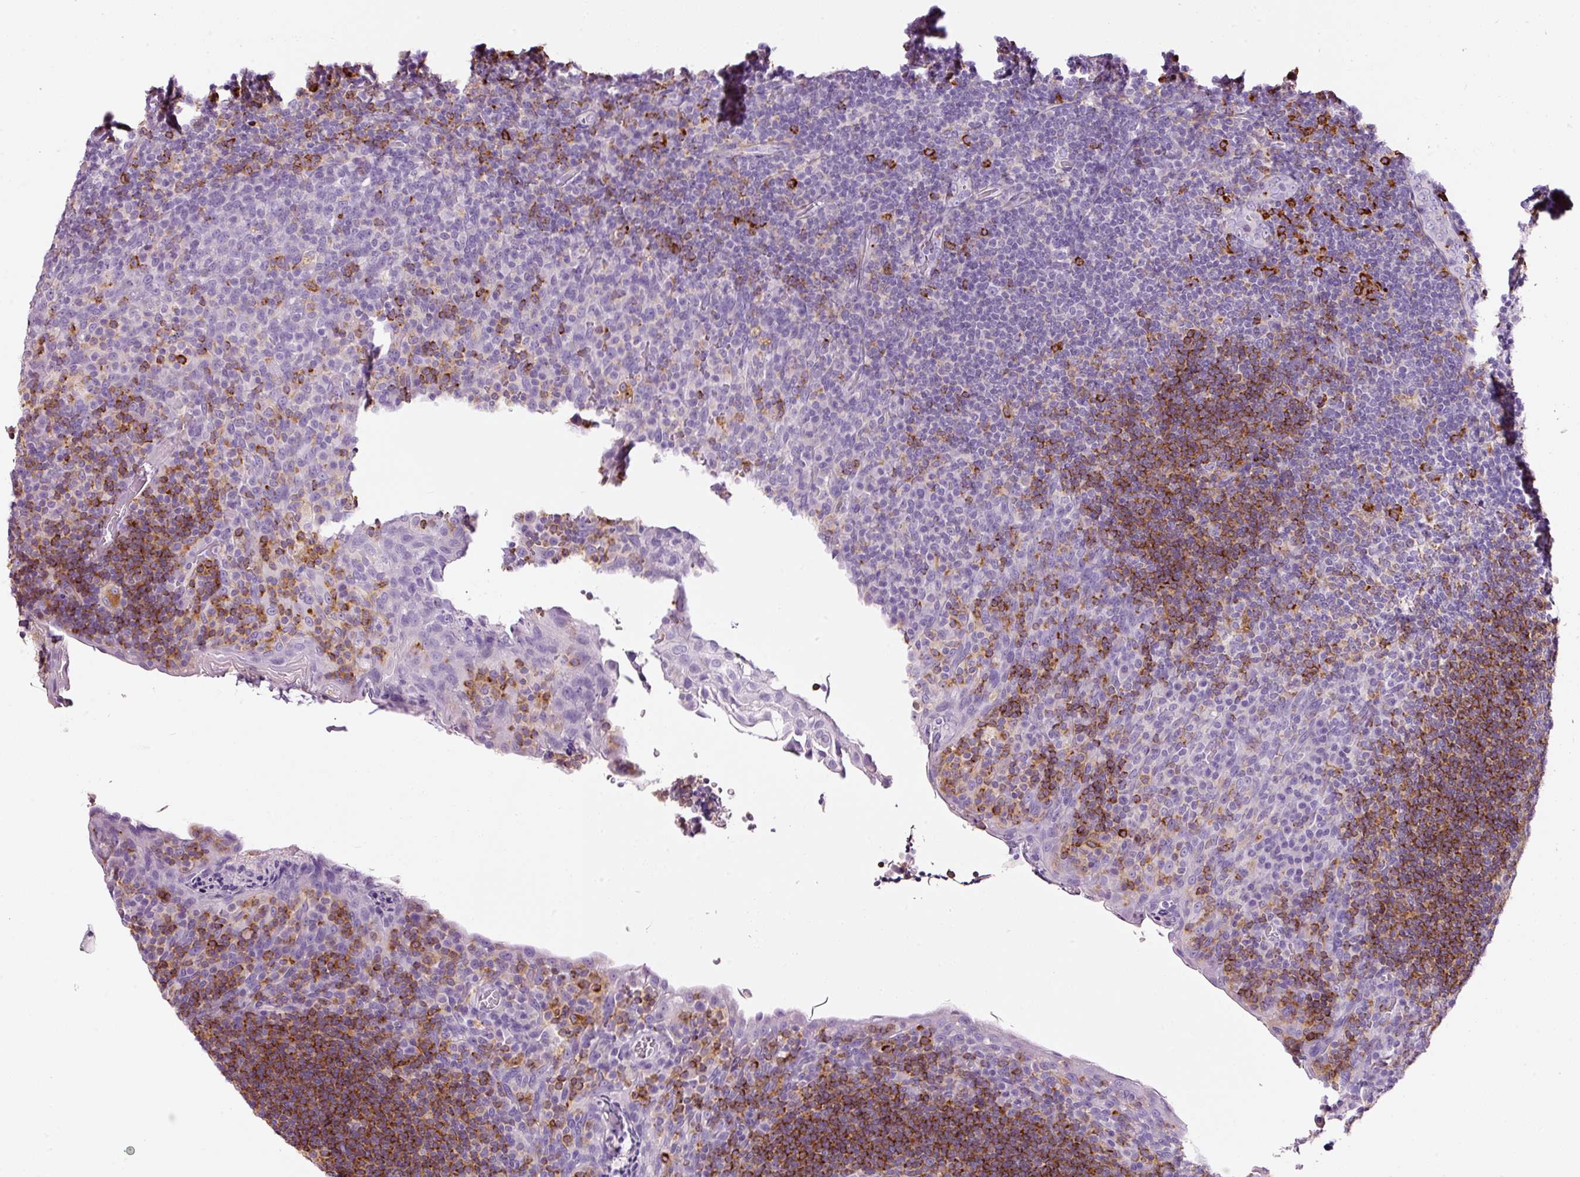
{"staining": {"intensity": "moderate", "quantity": "25%-75%", "location": "cytoplasmic/membranous"}, "tissue": "tonsil", "cell_type": "Germinal center cells", "image_type": "normal", "snomed": [{"axis": "morphology", "description": "Normal tissue, NOS"}, {"axis": "topography", "description": "Tonsil"}], "caption": "A photomicrograph showing moderate cytoplasmic/membranous positivity in approximately 25%-75% of germinal center cells in normal tonsil, as visualized by brown immunohistochemical staining.", "gene": "CYB561A3", "patient": {"sex": "male", "age": 17}}